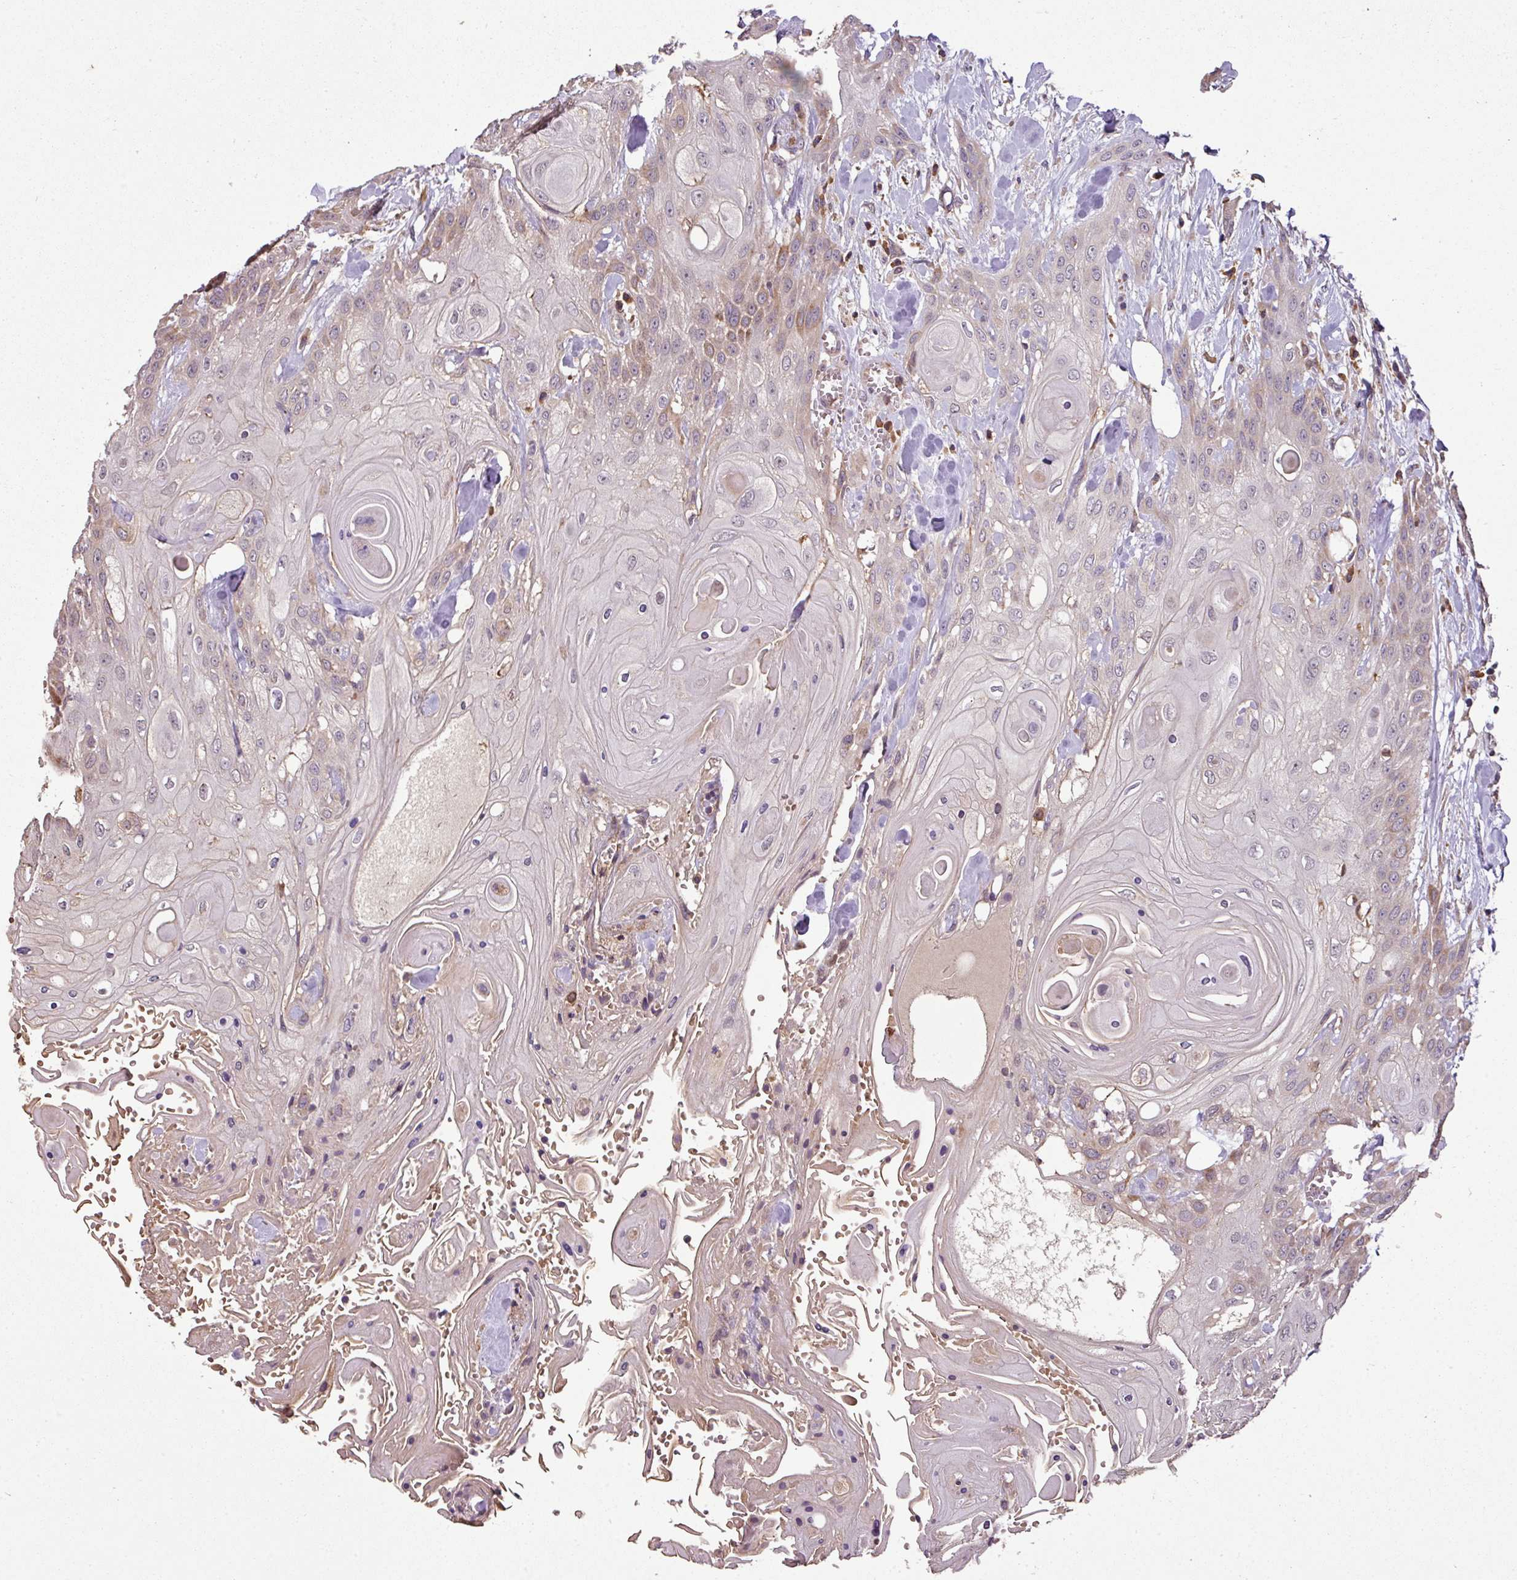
{"staining": {"intensity": "moderate", "quantity": "<25%", "location": "cytoplasmic/membranous"}, "tissue": "head and neck cancer", "cell_type": "Tumor cells", "image_type": "cancer", "snomed": [{"axis": "morphology", "description": "Squamous cell carcinoma, NOS"}, {"axis": "topography", "description": "Head-Neck"}], "caption": "The micrograph displays immunohistochemical staining of head and neck cancer (squamous cell carcinoma). There is moderate cytoplasmic/membranous staining is present in approximately <25% of tumor cells. (Stains: DAB (3,3'-diaminobenzidine) in brown, nuclei in blue, Microscopy: brightfield microscopy at high magnification).", "gene": "SPCS3", "patient": {"sex": "female", "age": 43}}